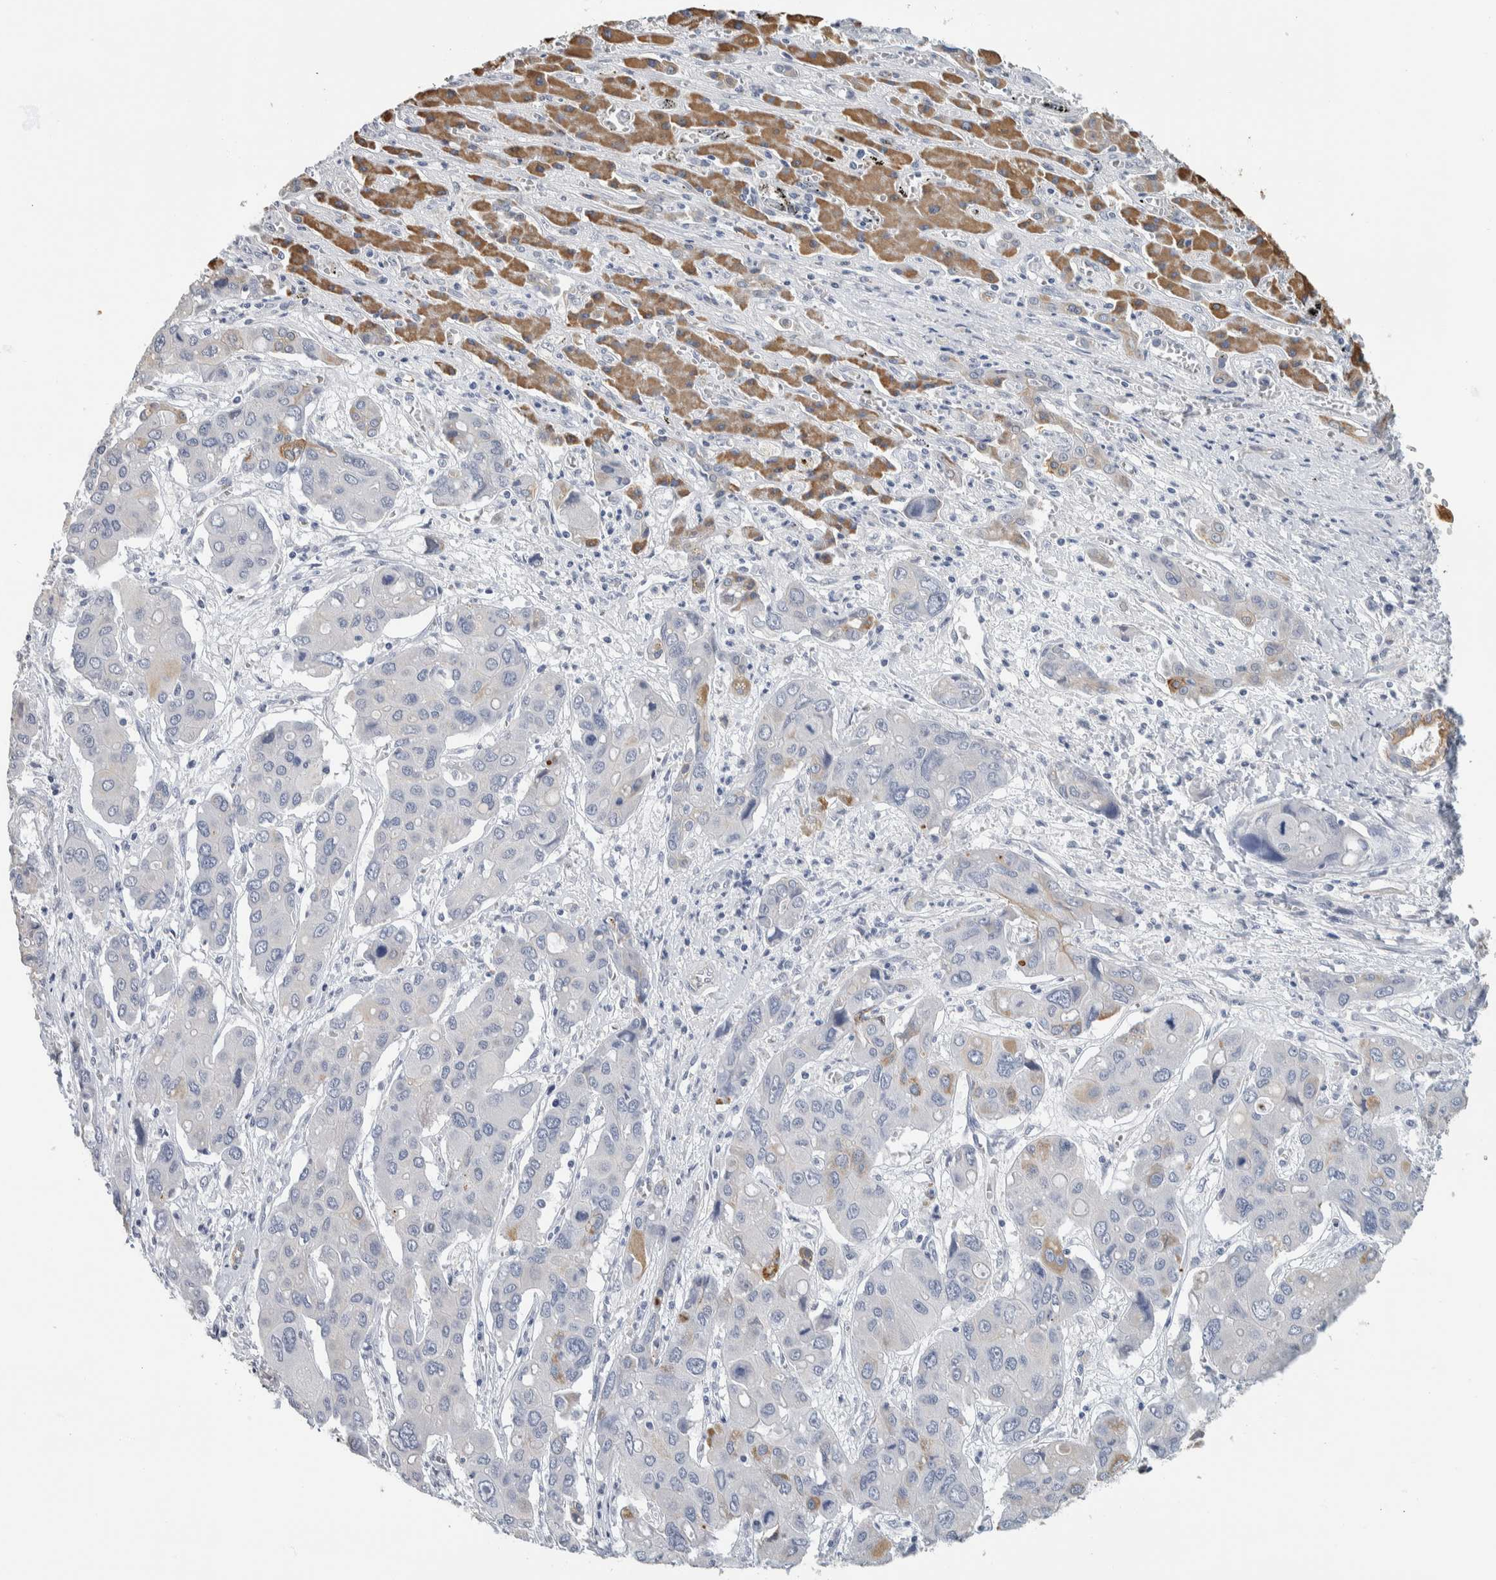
{"staining": {"intensity": "moderate", "quantity": "<25%", "location": "cytoplasmic/membranous"}, "tissue": "liver cancer", "cell_type": "Tumor cells", "image_type": "cancer", "snomed": [{"axis": "morphology", "description": "Cholangiocarcinoma"}, {"axis": "topography", "description": "Liver"}], "caption": "An immunohistochemistry micrograph of tumor tissue is shown. Protein staining in brown shows moderate cytoplasmic/membranous positivity in liver cholangiocarcinoma within tumor cells.", "gene": "NEFM", "patient": {"sex": "male", "age": 67}}